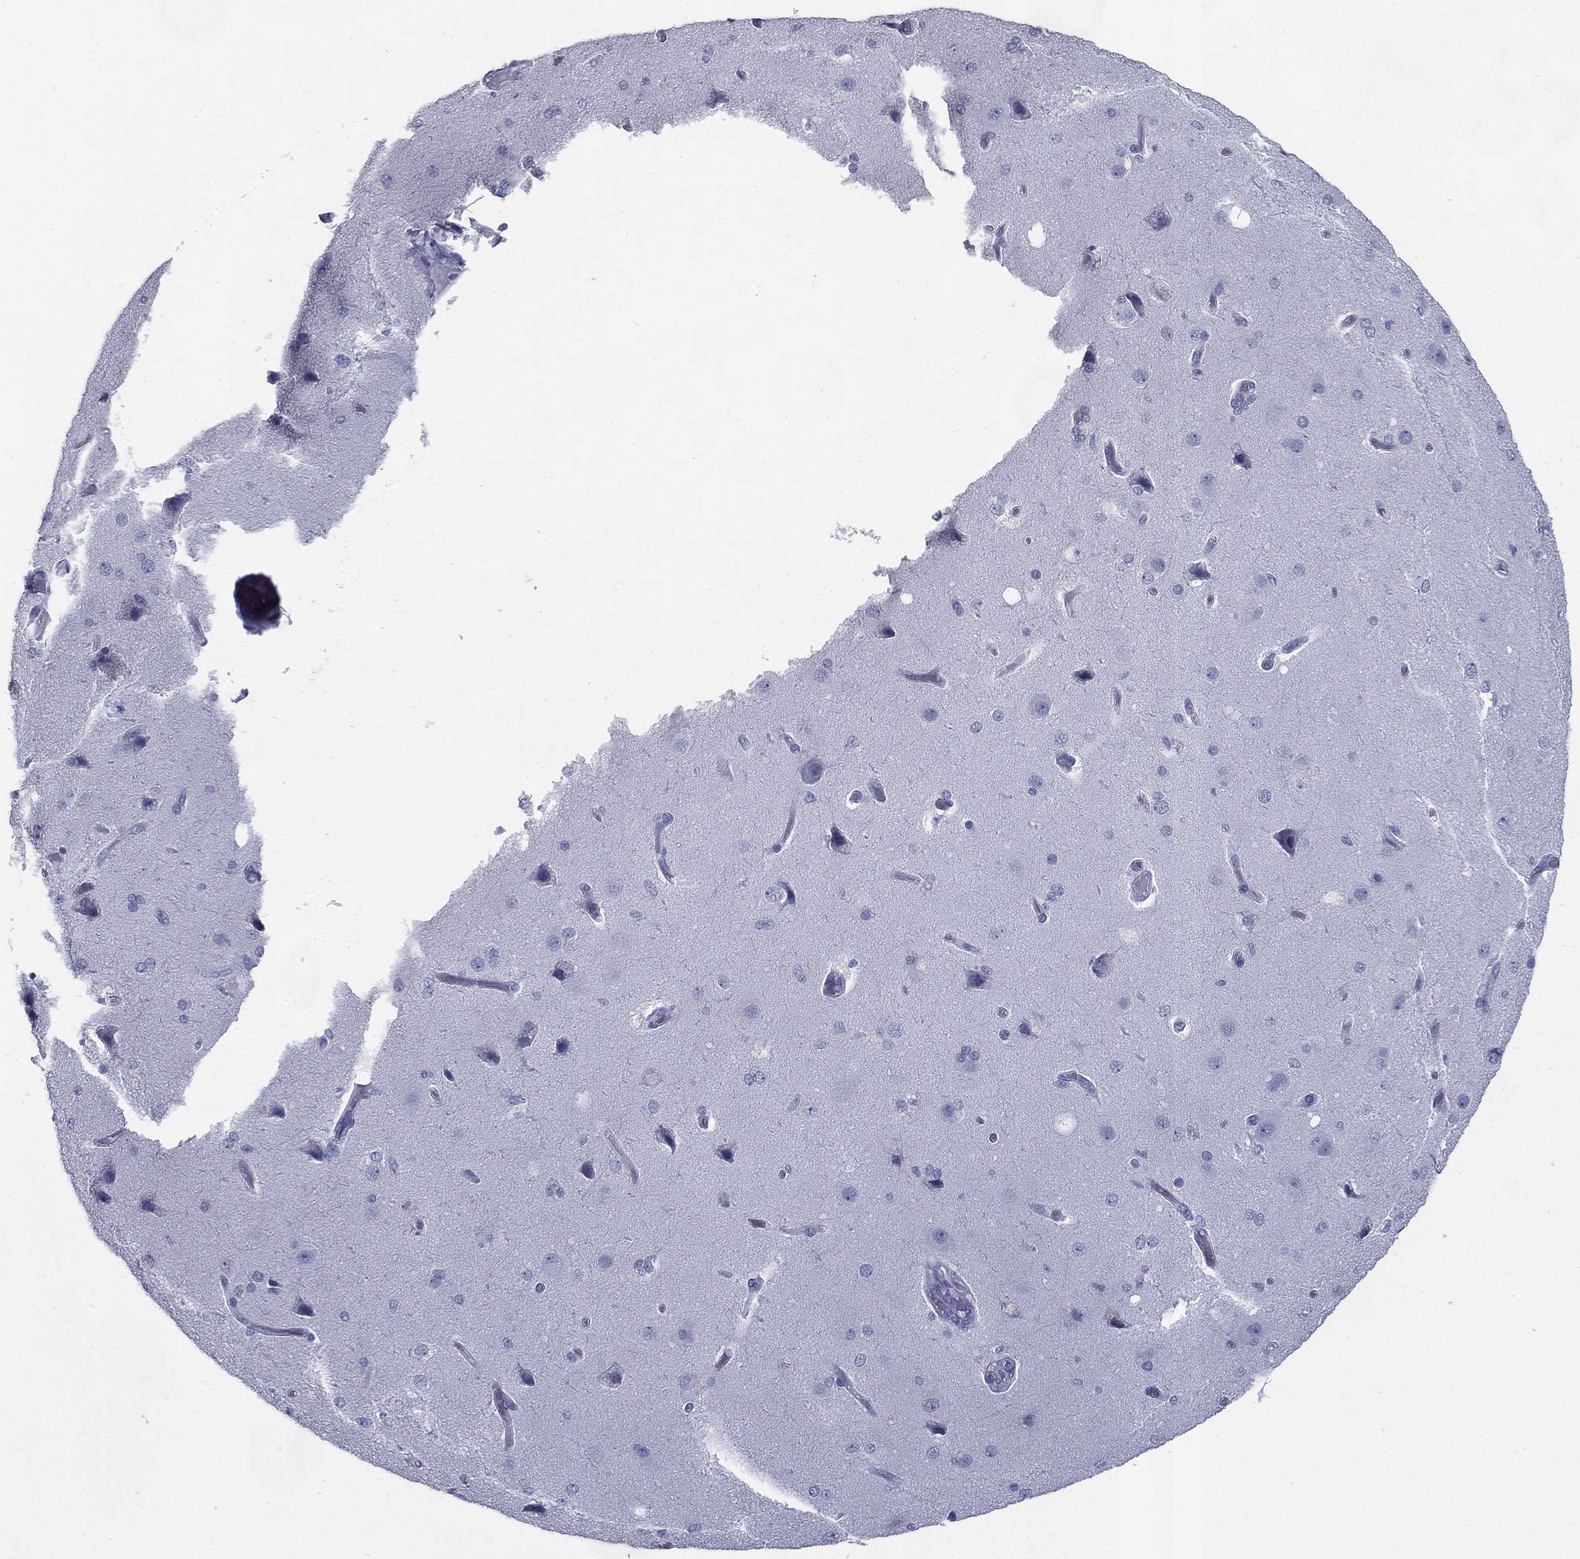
{"staining": {"intensity": "negative", "quantity": "none", "location": "none"}, "tissue": "cerebral cortex", "cell_type": "Endothelial cells", "image_type": "normal", "snomed": [{"axis": "morphology", "description": "Normal tissue, NOS"}, {"axis": "morphology", "description": "Glioma, malignant, High grade"}, {"axis": "topography", "description": "Cerebral cortex"}], "caption": "Immunohistochemistry micrograph of unremarkable cerebral cortex: cerebral cortex stained with DAB reveals no significant protein expression in endothelial cells.", "gene": "KIF2C", "patient": {"sex": "male", "age": 77}}